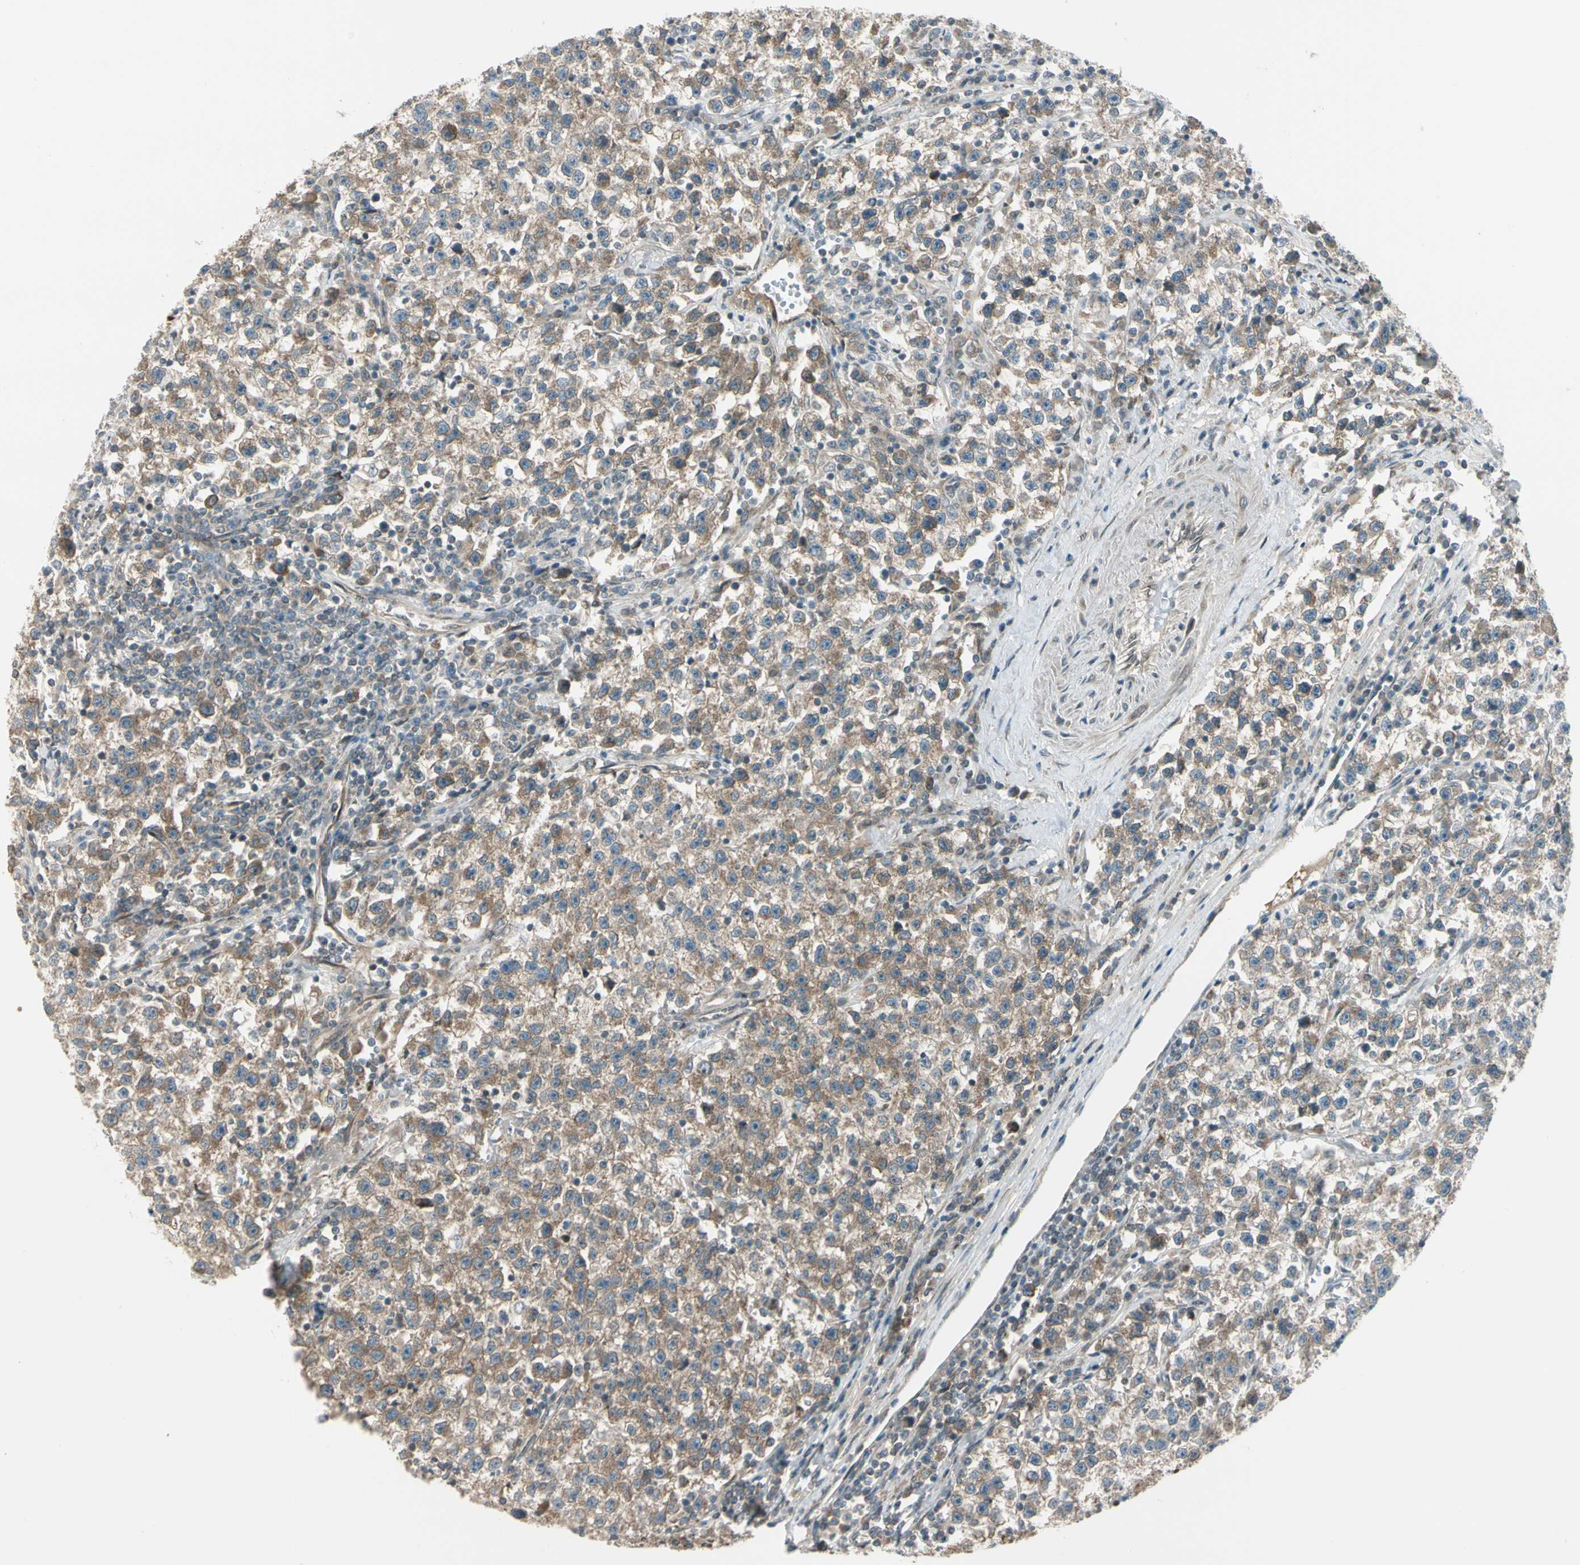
{"staining": {"intensity": "moderate", "quantity": "25%-75%", "location": "cytoplasmic/membranous"}, "tissue": "testis cancer", "cell_type": "Tumor cells", "image_type": "cancer", "snomed": [{"axis": "morphology", "description": "Seminoma, NOS"}, {"axis": "topography", "description": "Testis"}], "caption": "Immunohistochemistry (IHC) micrograph of testis cancer stained for a protein (brown), which shows medium levels of moderate cytoplasmic/membranous staining in approximately 25%-75% of tumor cells.", "gene": "TRIO", "patient": {"sex": "male", "age": 22}}